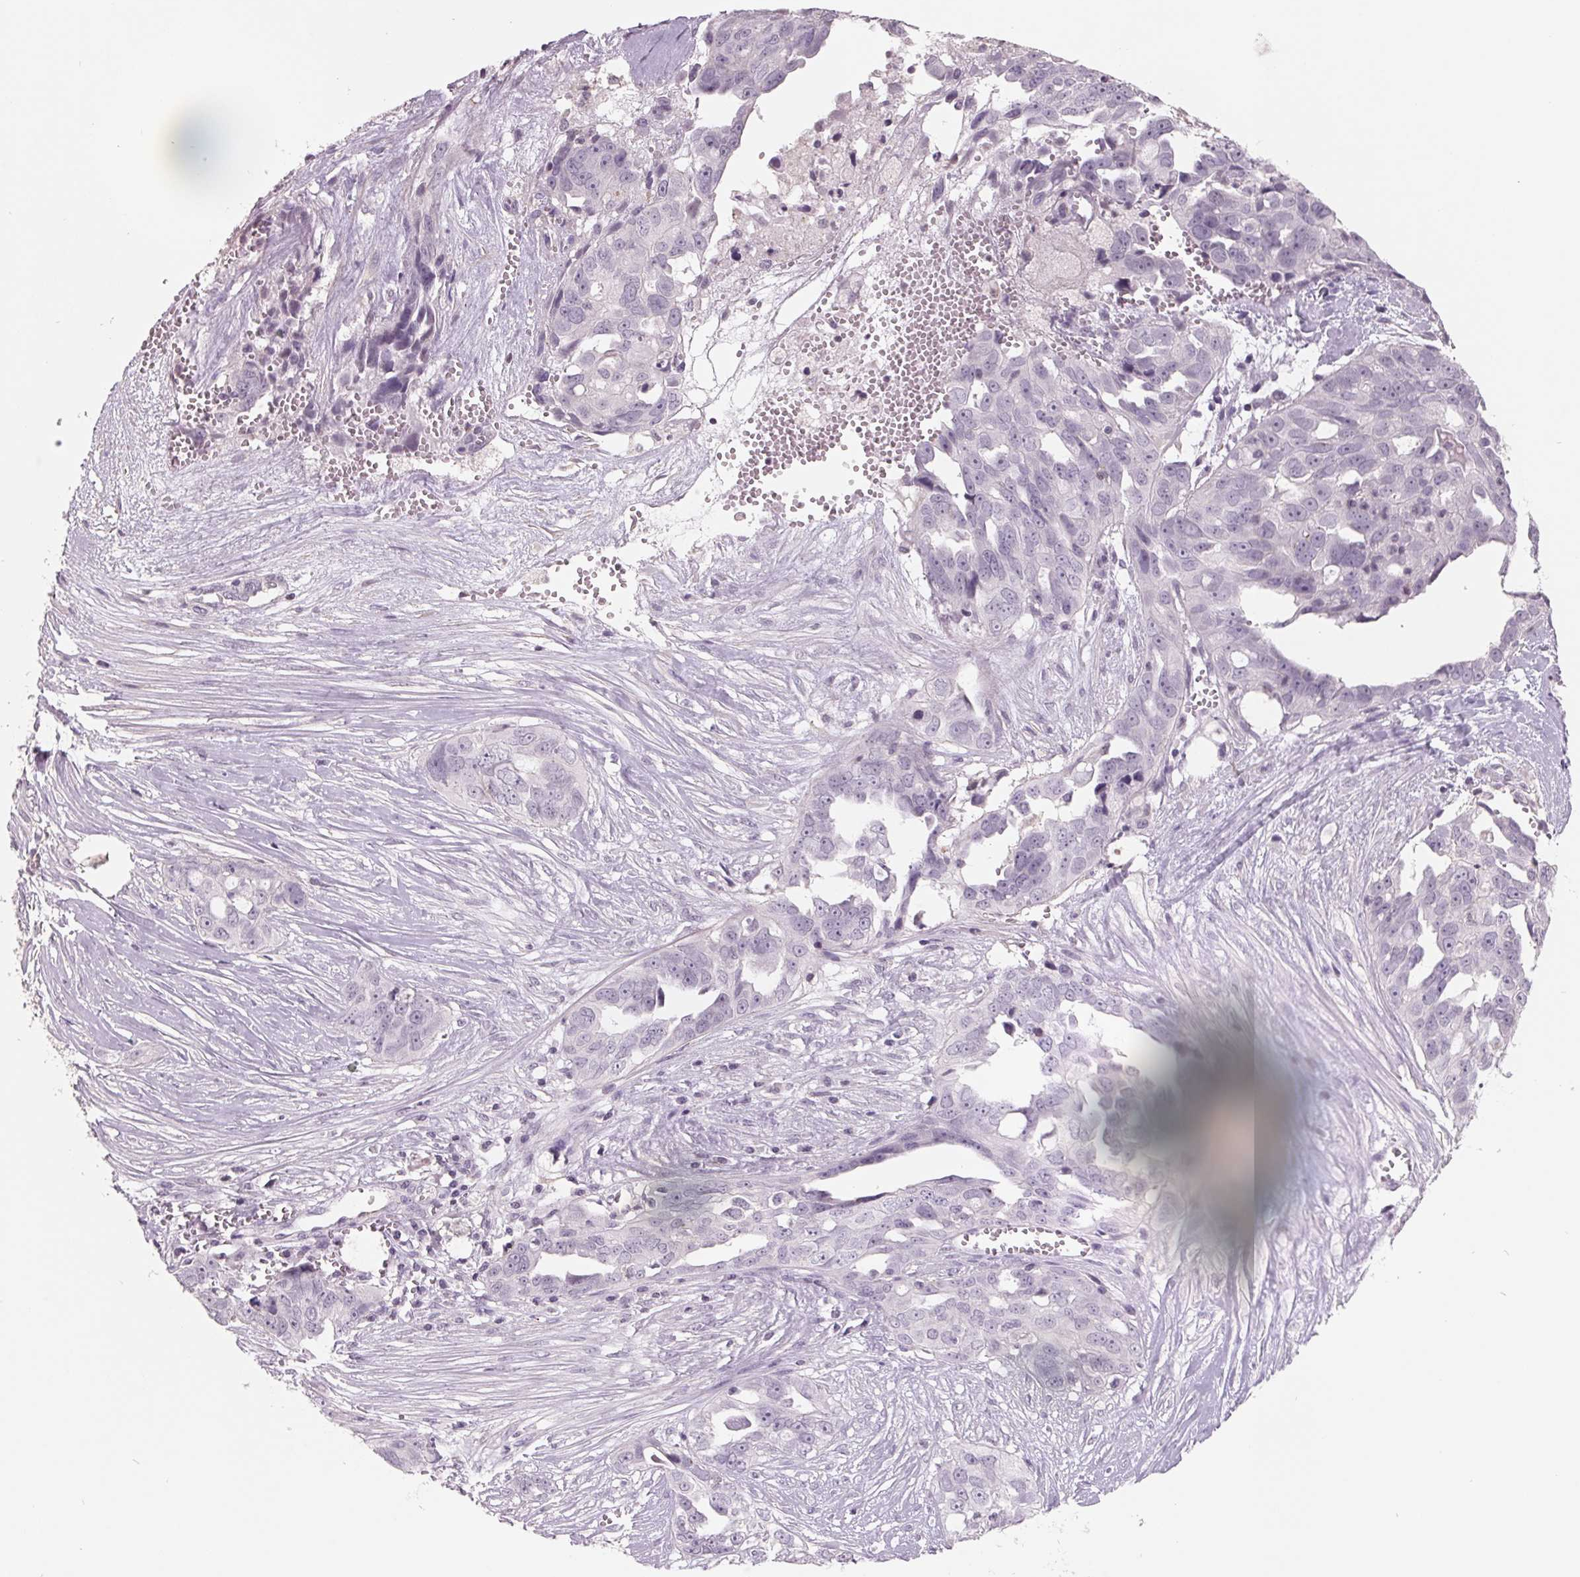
{"staining": {"intensity": "negative", "quantity": "none", "location": "none"}, "tissue": "ovarian cancer", "cell_type": "Tumor cells", "image_type": "cancer", "snomed": [{"axis": "morphology", "description": "Carcinoma, endometroid"}, {"axis": "topography", "description": "Ovary"}], "caption": "Immunohistochemical staining of human ovarian endometroid carcinoma demonstrates no significant positivity in tumor cells.", "gene": "FTCD", "patient": {"sex": "female", "age": 70}}